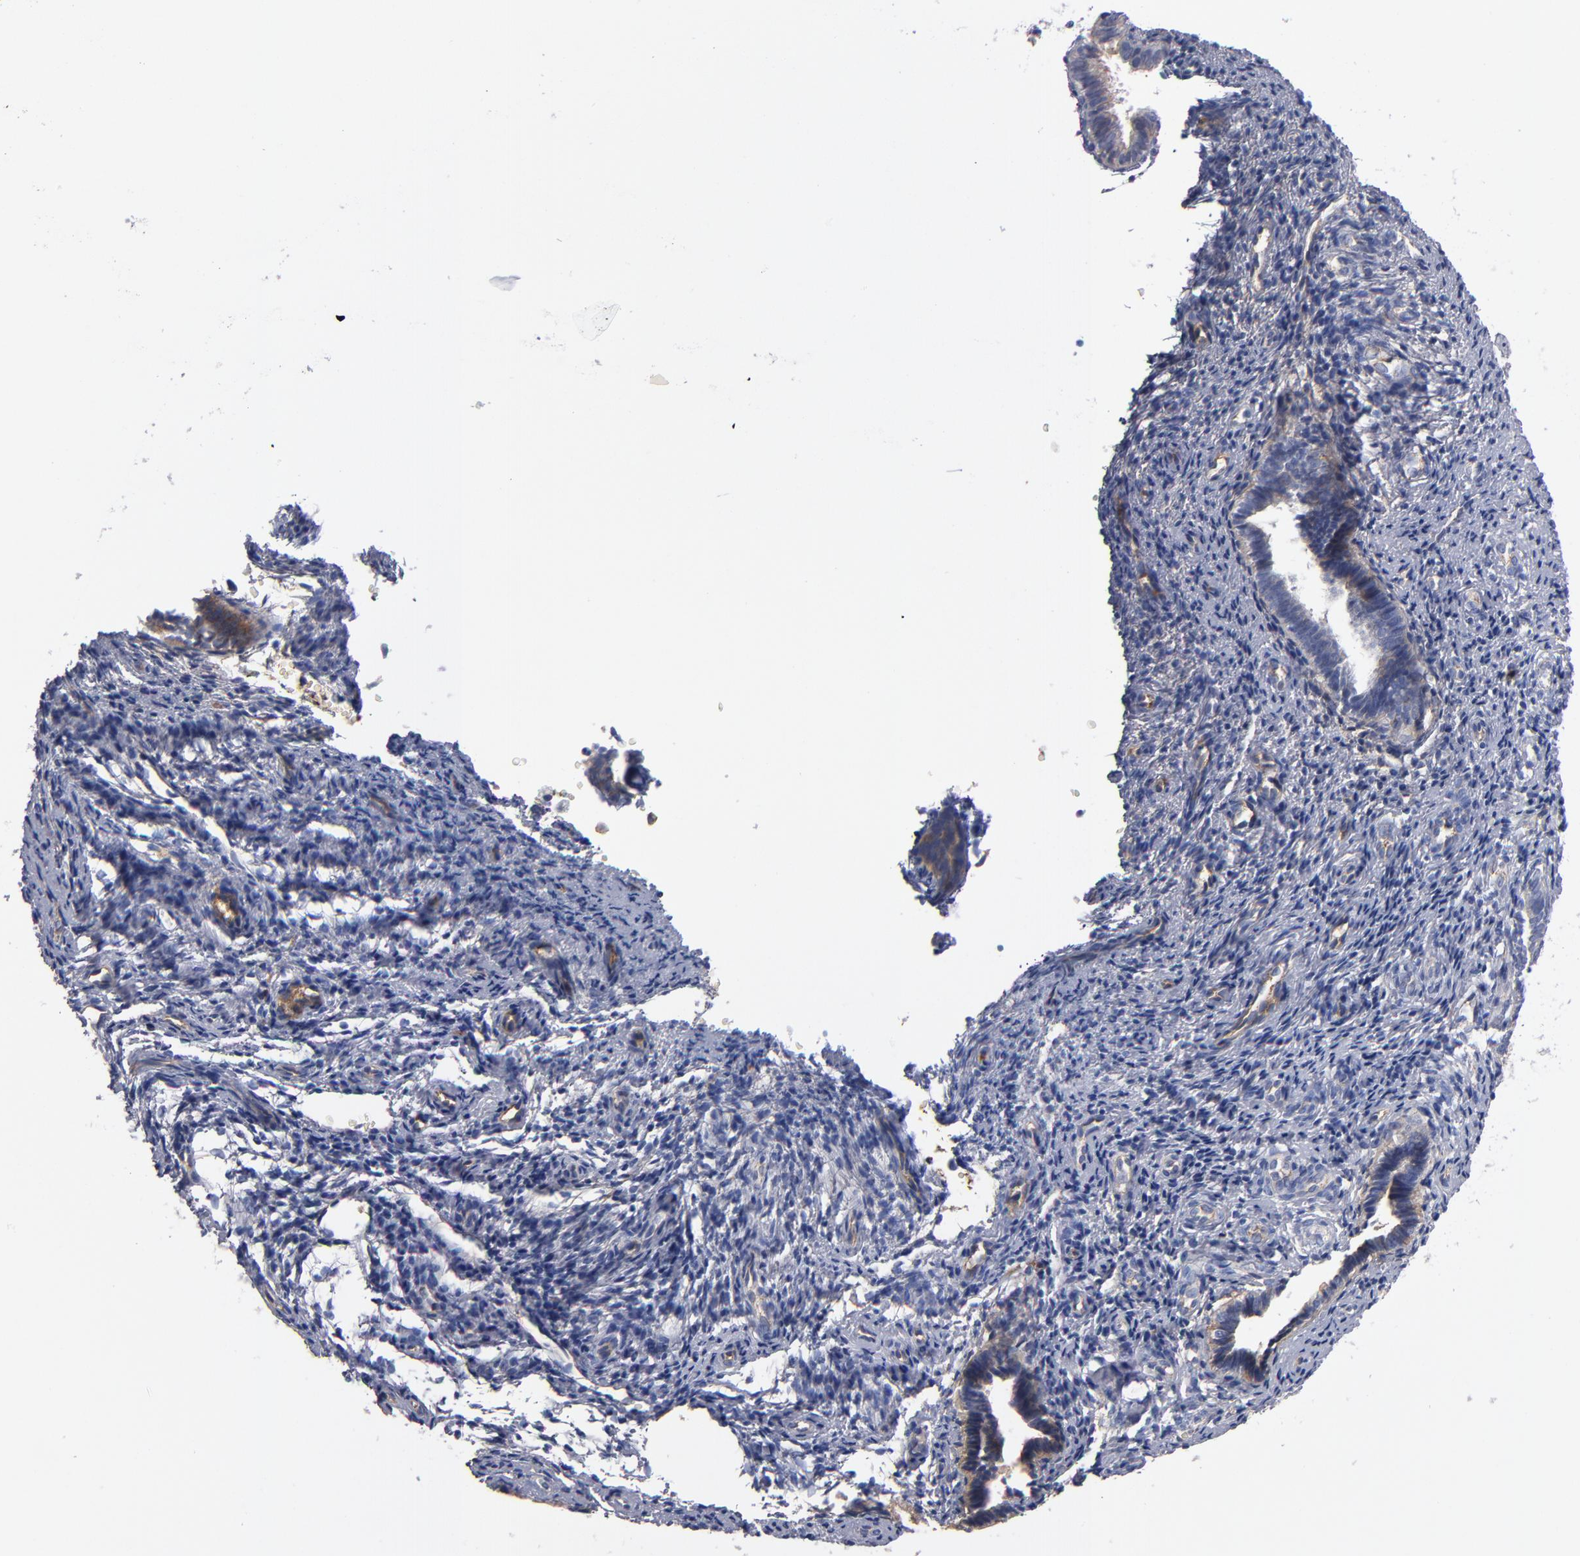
{"staining": {"intensity": "negative", "quantity": "none", "location": "none"}, "tissue": "endometrium", "cell_type": "Cells in endometrial stroma", "image_type": "normal", "snomed": [{"axis": "morphology", "description": "Normal tissue, NOS"}, {"axis": "topography", "description": "Endometrium"}], "caption": "Immunohistochemical staining of normal human endometrium demonstrates no significant positivity in cells in endometrial stroma. (DAB (3,3'-diaminobenzidine) IHC visualized using brightfield microscopy, high magnification).", "gene": "PLSCR4", "patient": {"sex": "female", "age": 27}}